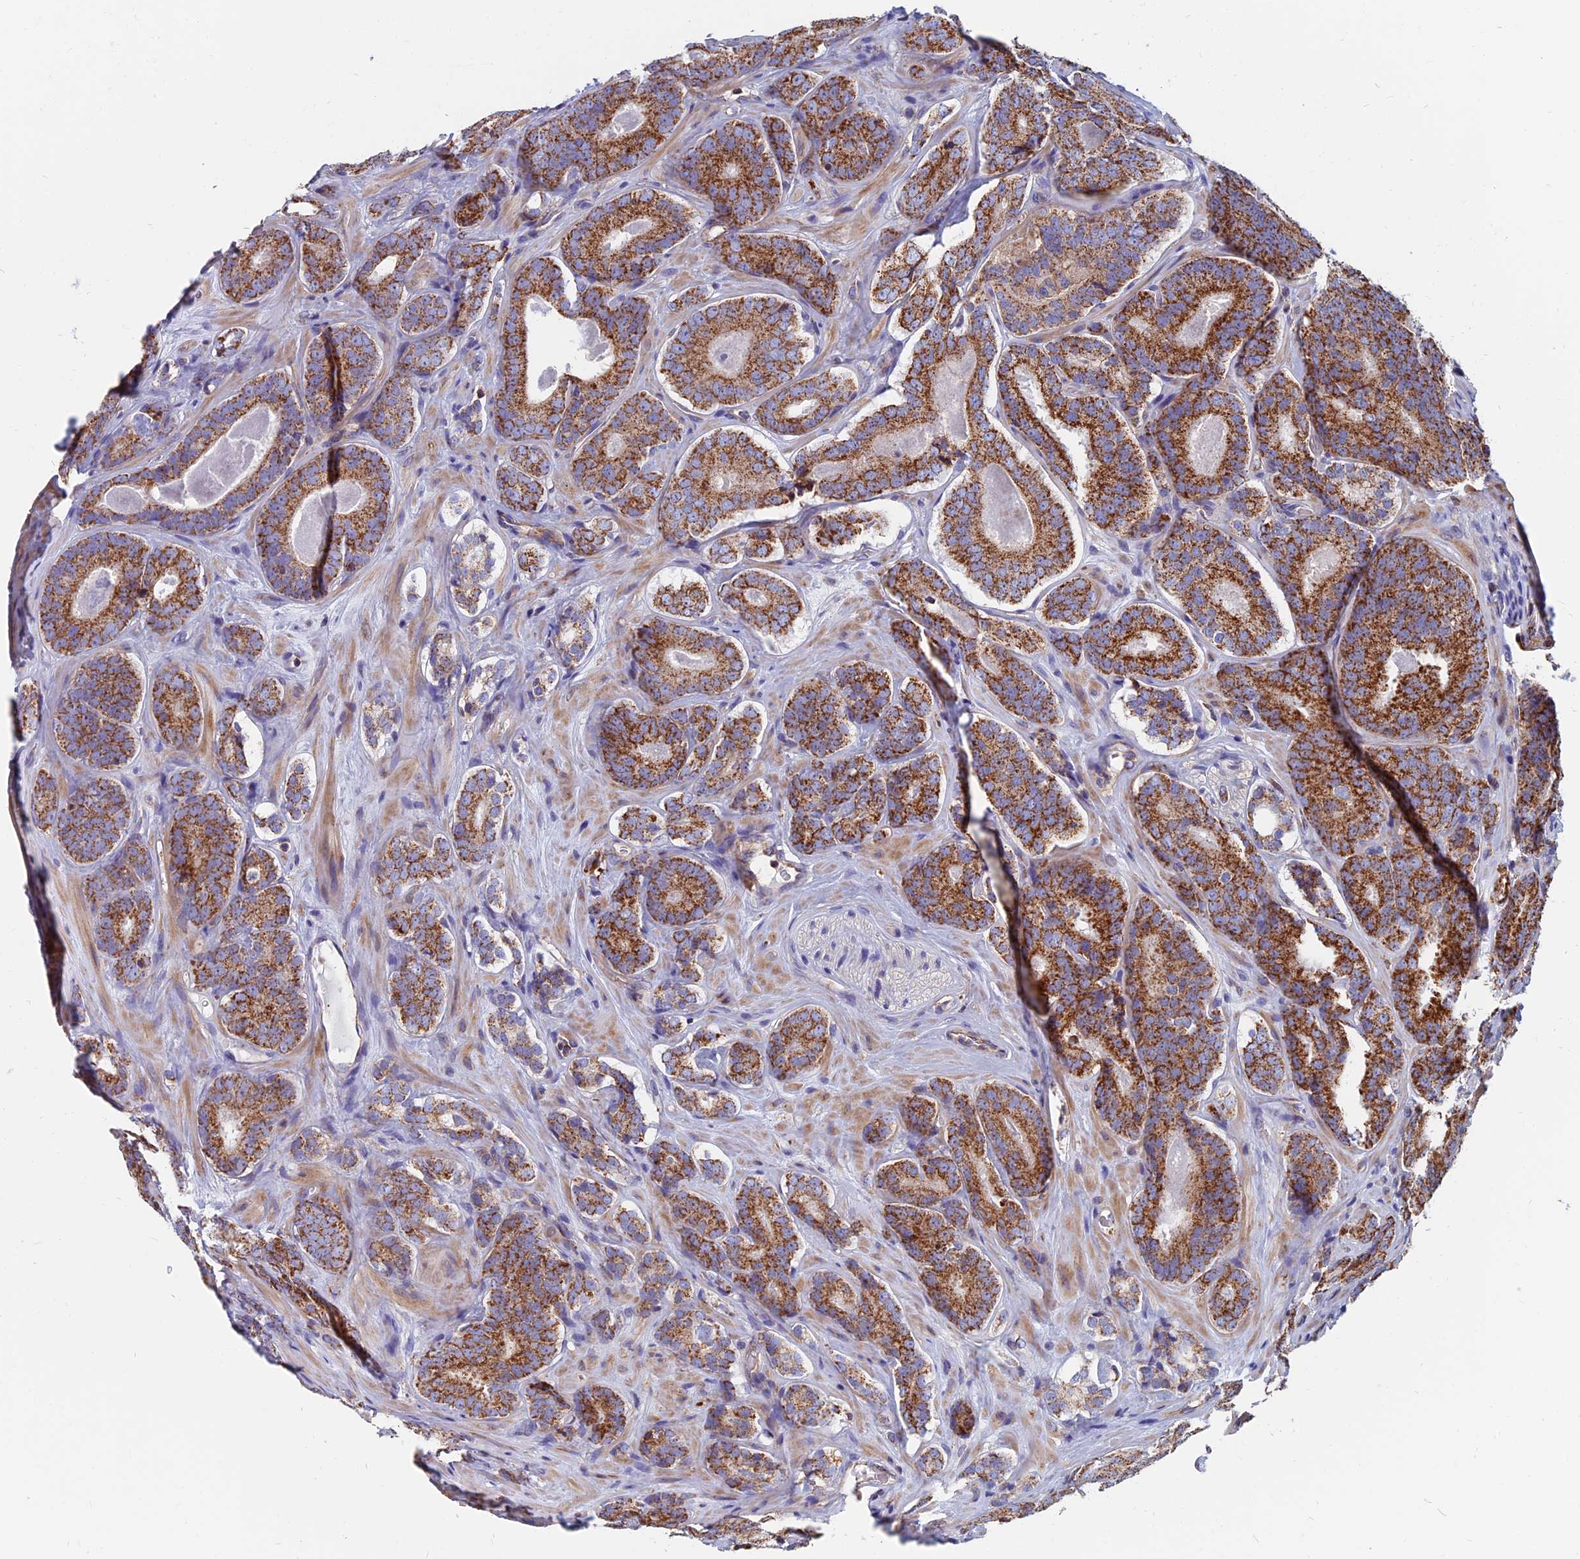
{"staining": {"intensity": "strong", "quantity": ">75%", "location": "cytoplasmic/membranous"}, "tissue": "prostate cancer", "cell_type": "Tumor cells", "image_type": "cancer", "snomed": [{"axis": "morphology", "description": "Adenocarcinoma, High grade"}, {"axis": "topography", "description": "Prostate"}], "caption": "Prostate cancer (adenocarcinoma (high-grade)) tissue reveals strong cytoplasmic/membranous expression in approximately >75% of tumor cells Nuclei are stained in blue.", "gene": "HSD17B8", "patient": {"sex": "male", "age": 63}}